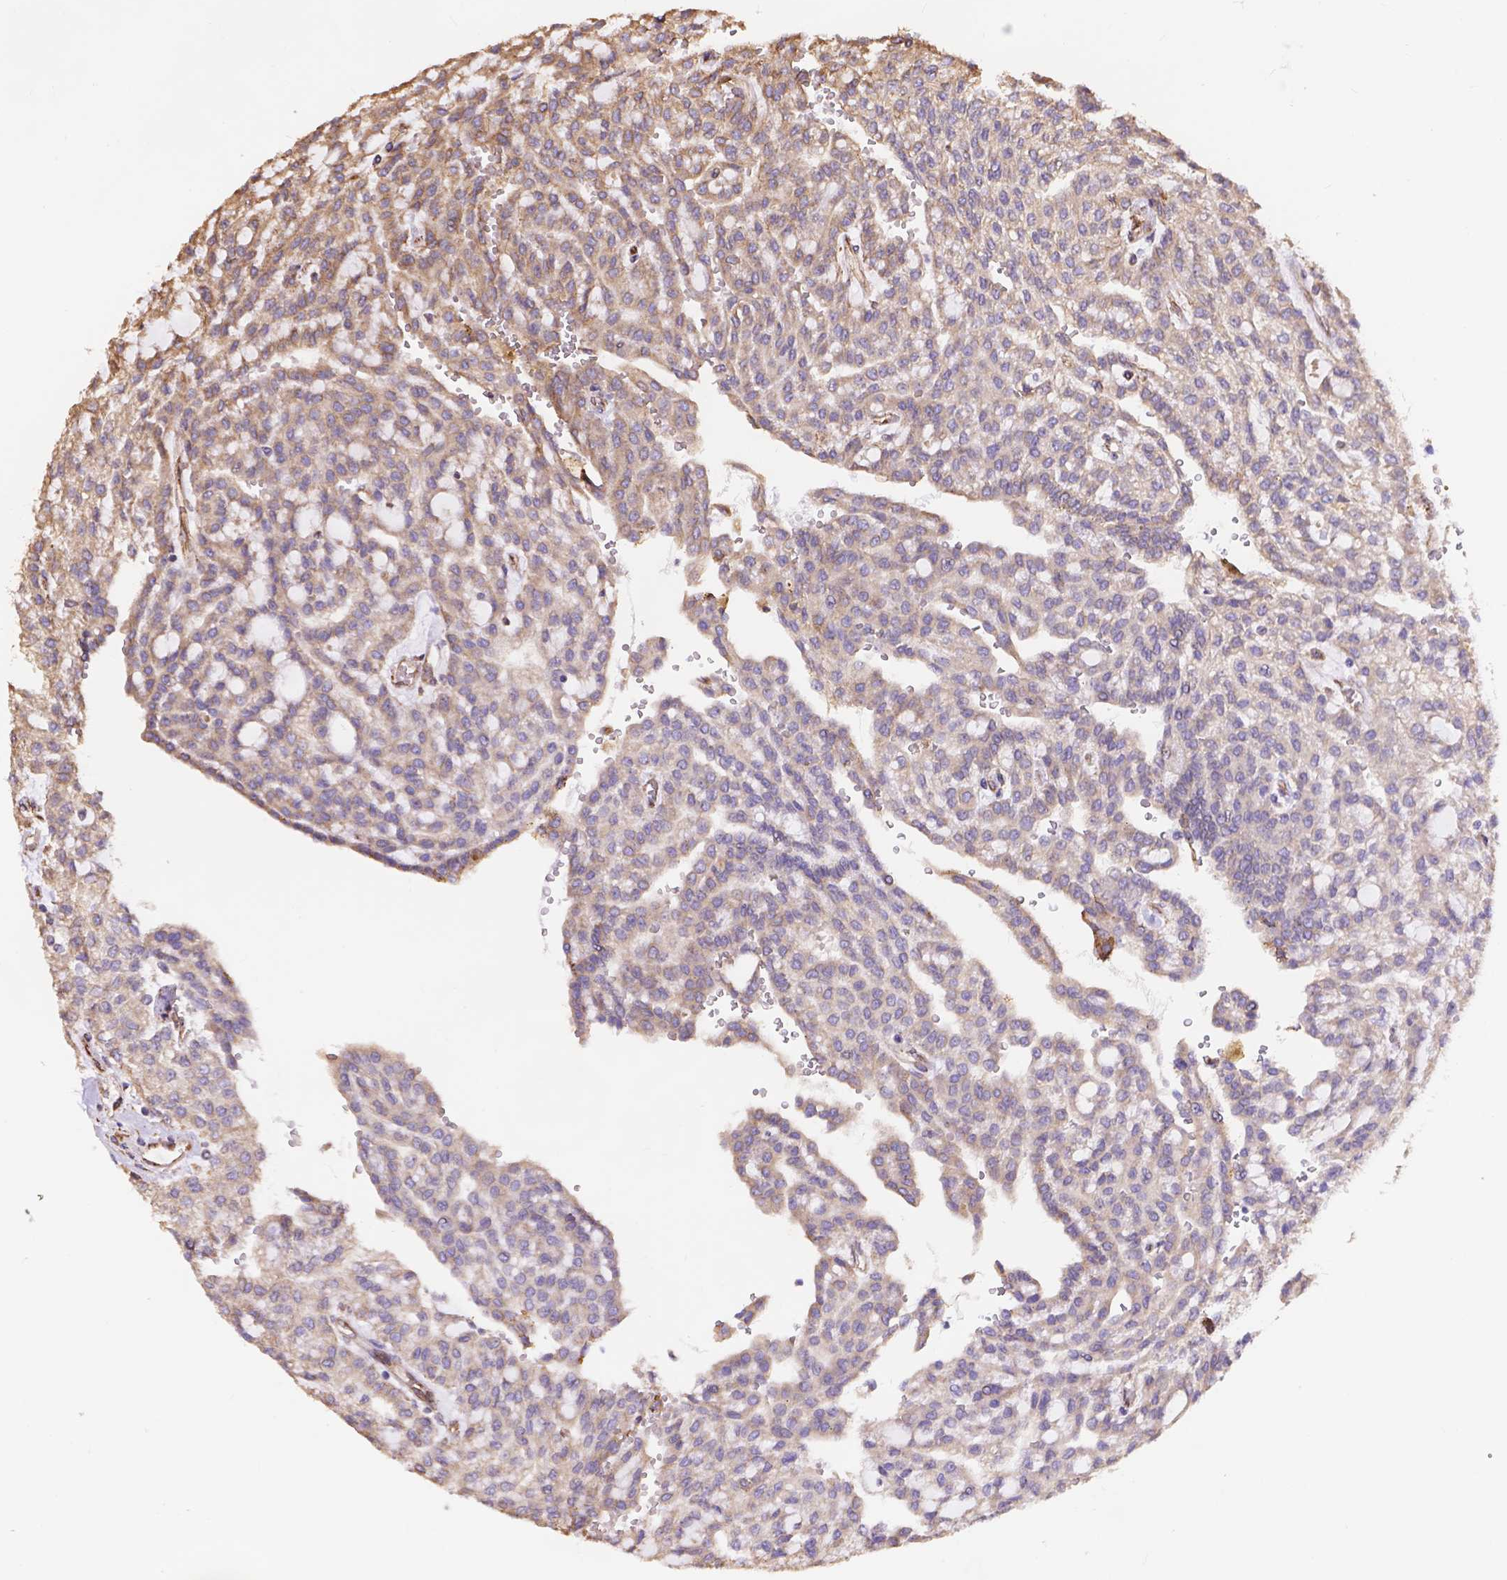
{"staining": {"intensity": "weak", "quantity": "<25%", "location": "cytoplasmic/membranous"}, "tissue": "renal cancer", "cell_type": "Tumor cells", "image_type": "cancer", "snomed": [{"axis": "morphology", "description": "Adenocarcinoma, NOS"}, {"axis": "topography", "description": "Kidney"}], "caption": "This is a micrograph of immunohistochemistry (IHC) staining of renal cancer, which shows no positivity in tumor cells. The staining was performed using DAB to visualize the protein expression in brown, while the nuclei were stained in blue with hematoxylin (Magnification: 20x).", "gene": "IPO11", "patient": {"sex": "male", "age": 63}}